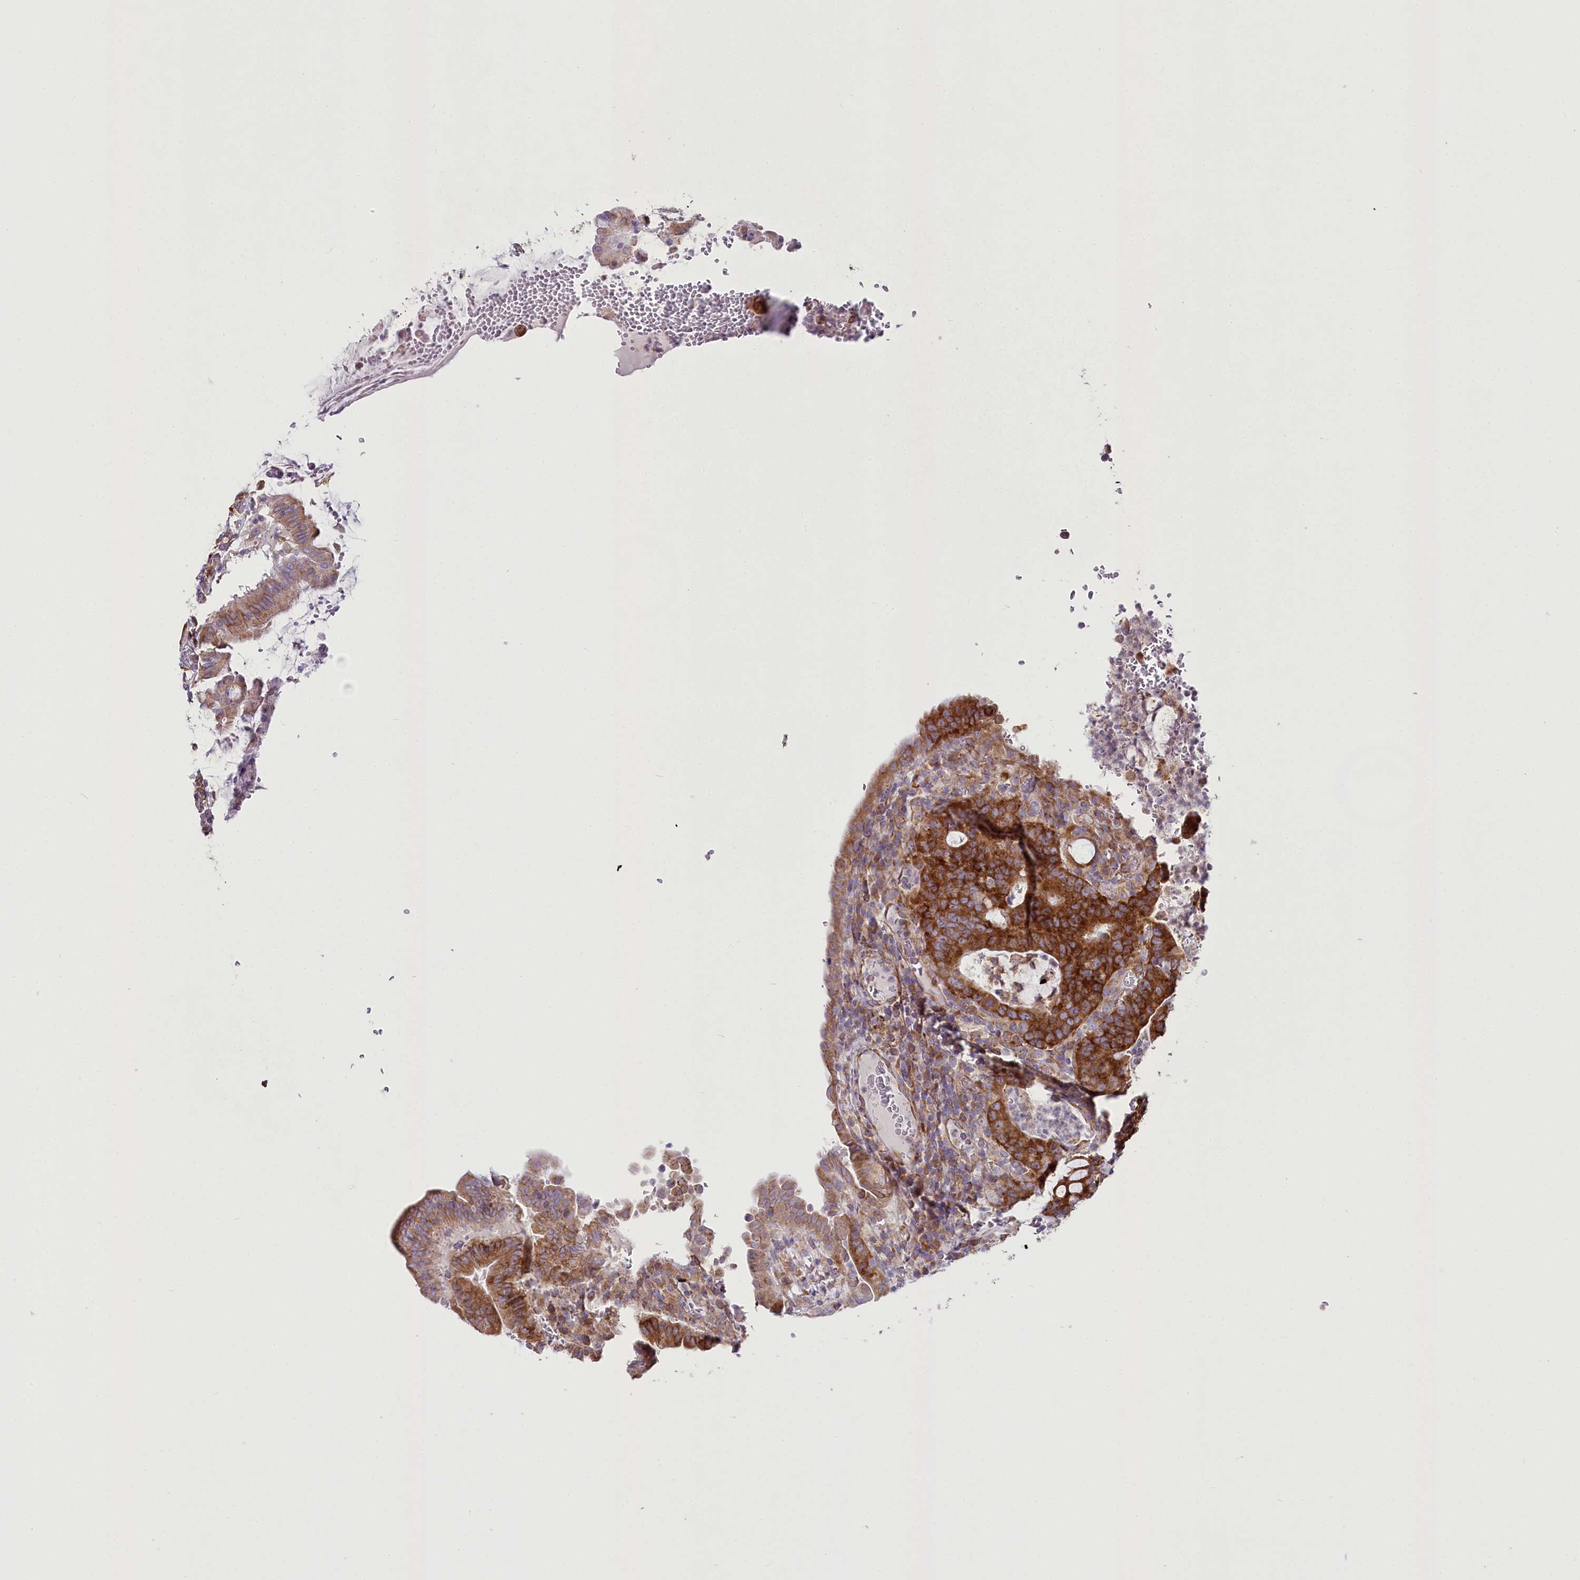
{"staining": {"intensity": "strong", "quantity": ">75%", "location": "cytoplasmic/membranous"}, "tissue": "colorectal cancer", "cell_type": "Tumor cells", "image_type": "cancer", "snomed": [{"axis": "morphology", "description": "Normal tissue, NOS"}, {"axis": "morphology", "description": "Adenocarcinoma, NOS"}, {"axis": "topography", "description": "Colon"}], "caption": "The image displays a brown stain indicating the presence of a protein in the cytoplasmic/membranous of tumor cells in colorectal cancer. The staining was performed using DAB, with brown indicating positive protein expression. Nuclei are stained blue with hematoxylin.", "gene": "THUMPD3", "patient": {"sex": "female", "age": 75}}